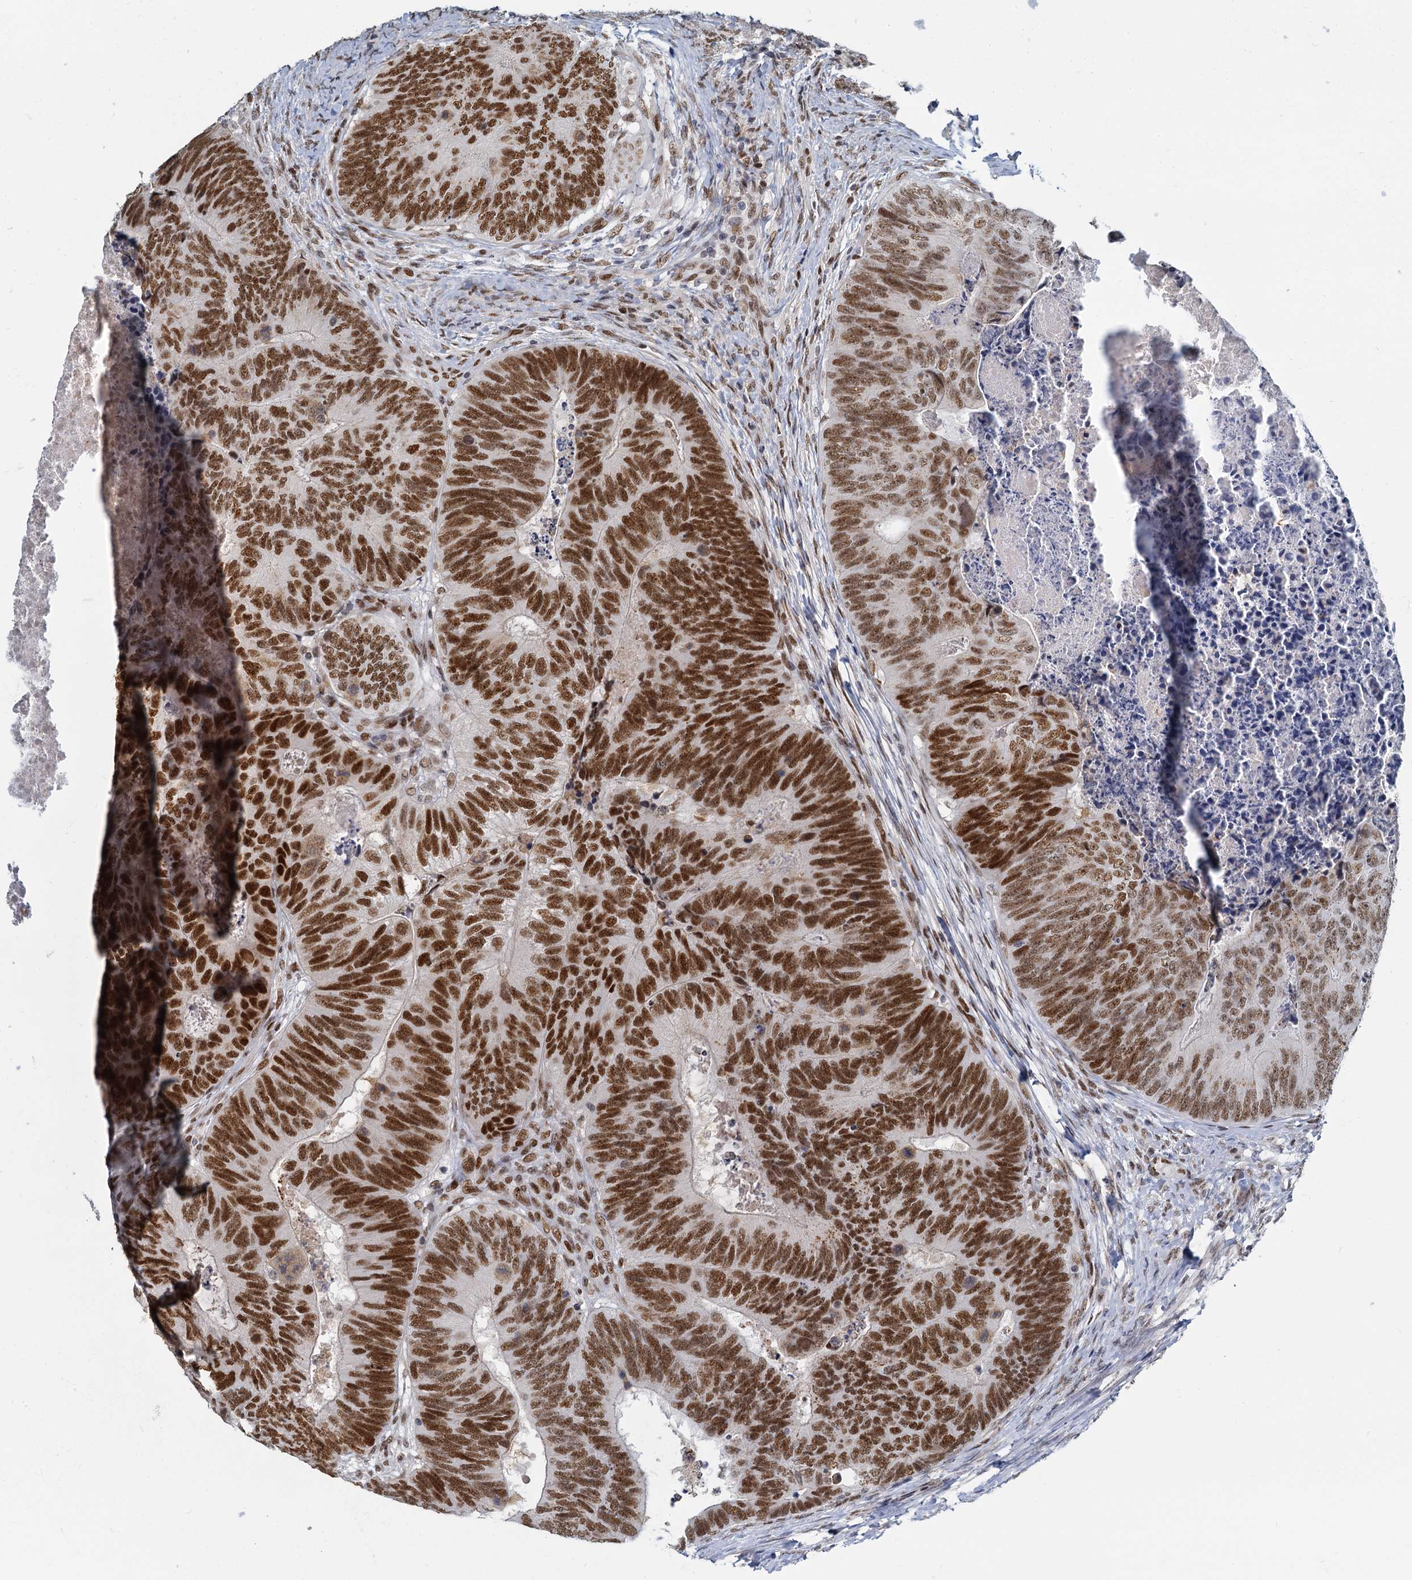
{"staining": {"intensity": "strong", "quantity": ">75%", "location": "nuclear"}, "tissue": "colorectal cancer", "cell_type": "Tumor cells", "image_type": "cancer", "snomed": [{"axis": "morphology", "description": "Adenocarcinoma, NOS"}, {"axis": "topography", "description": "Colon"}], "caption": "Strong nuclear expression for a protein is appreciated in approximately >75% of tumor cells of colorectal adenocarcinoma using immunohistochemistry.", "gene": "RPRD1A", "patient": {"sex": "female", "age": 67}}